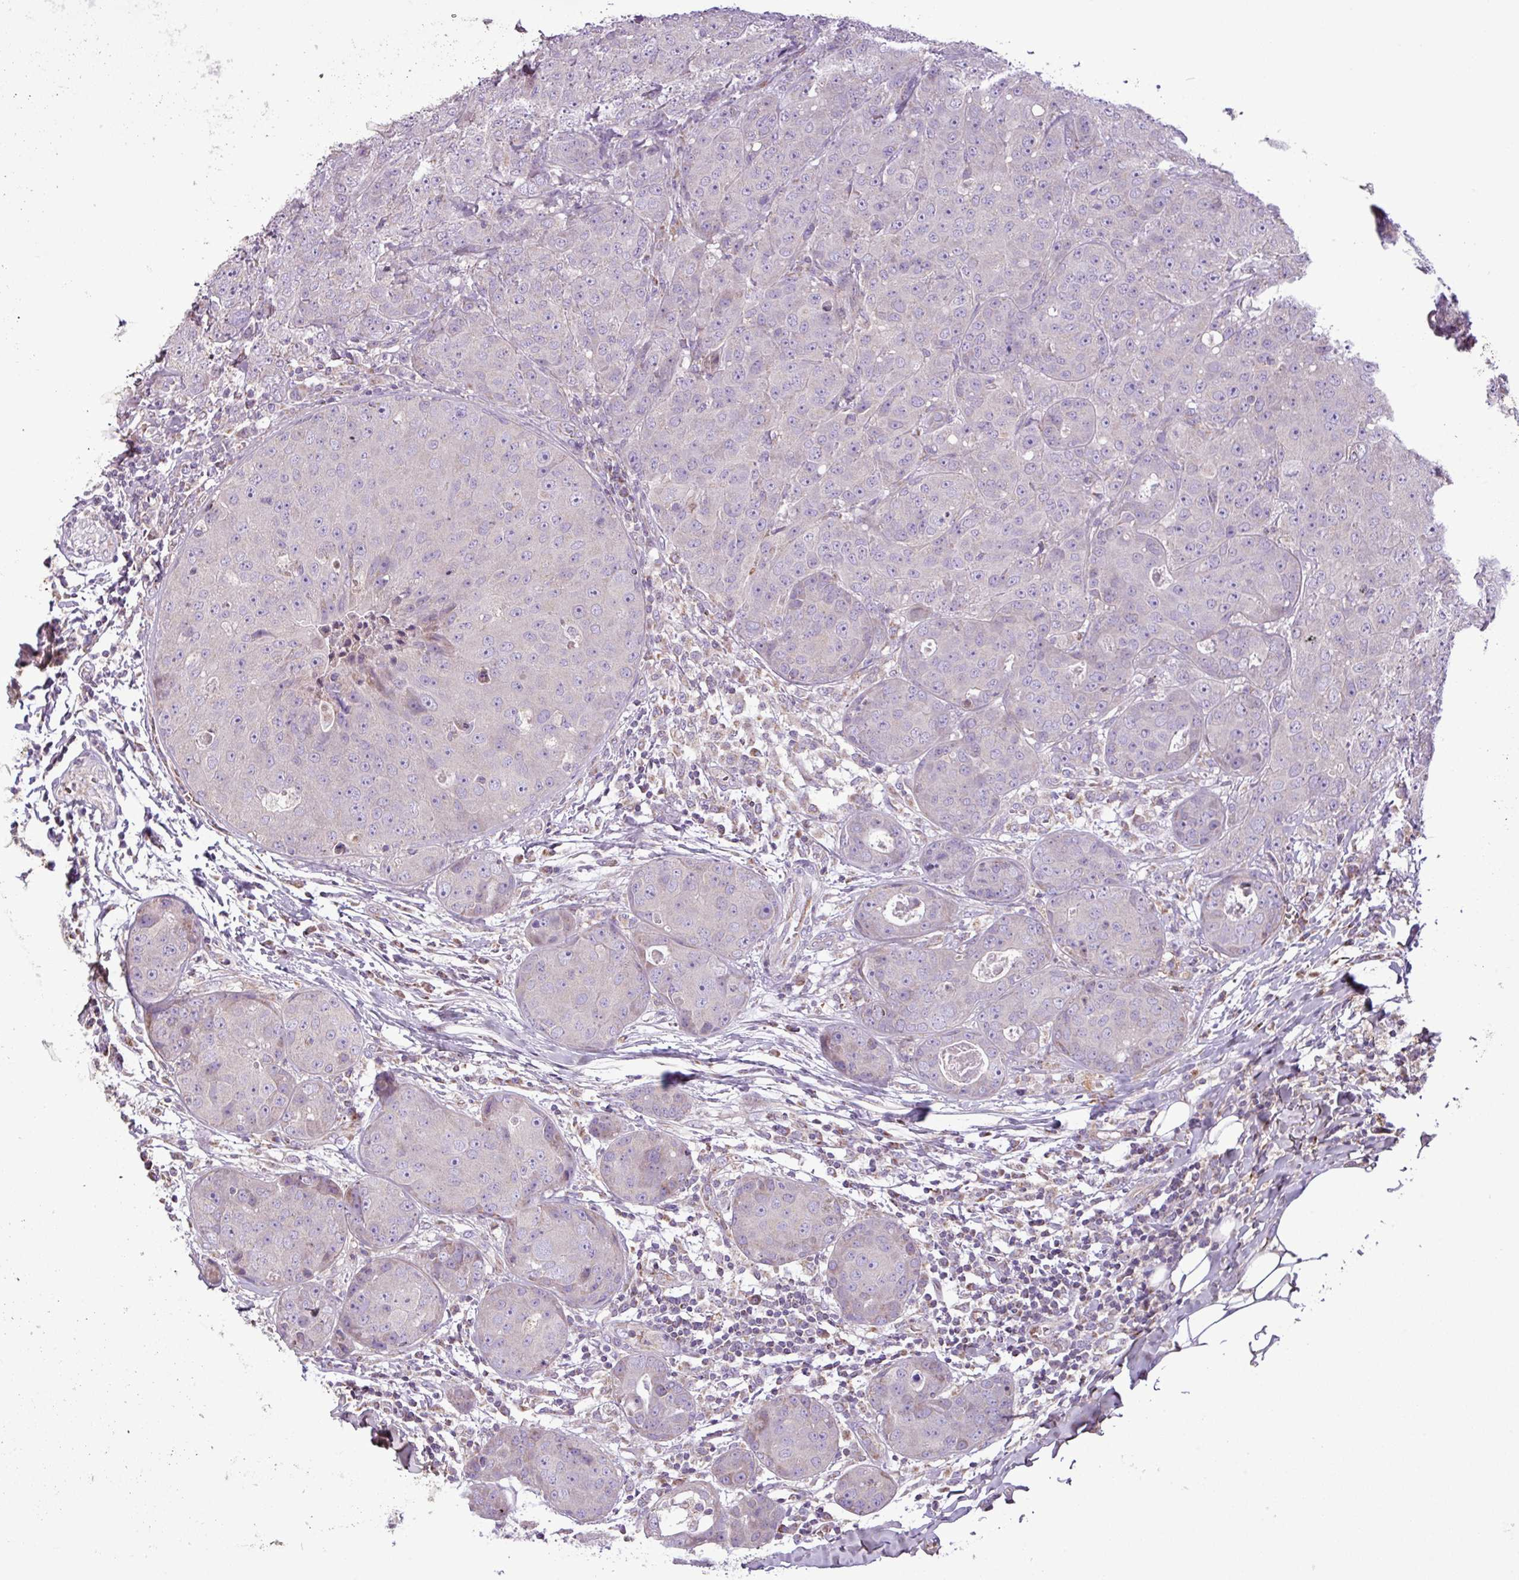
{"staining": {"intensity": "negative", "quantity": "none", "location": "none"}, "tissue": "breast cancer", "cell_type": "Tumor cells", "image_type": "cancer", "snomed": [{"axis": "morphology", "description": "Duct carcinoma"}, {"axis": "topography", "description": "Breast"}], "caption": "A micrograph of breast cancer (infiltrating ductal carcinoma) stained for a protein reveals no brown staining in tumor cells.", "gene": "FAM183A", "patient": {"sex": "female", "age": 43}}